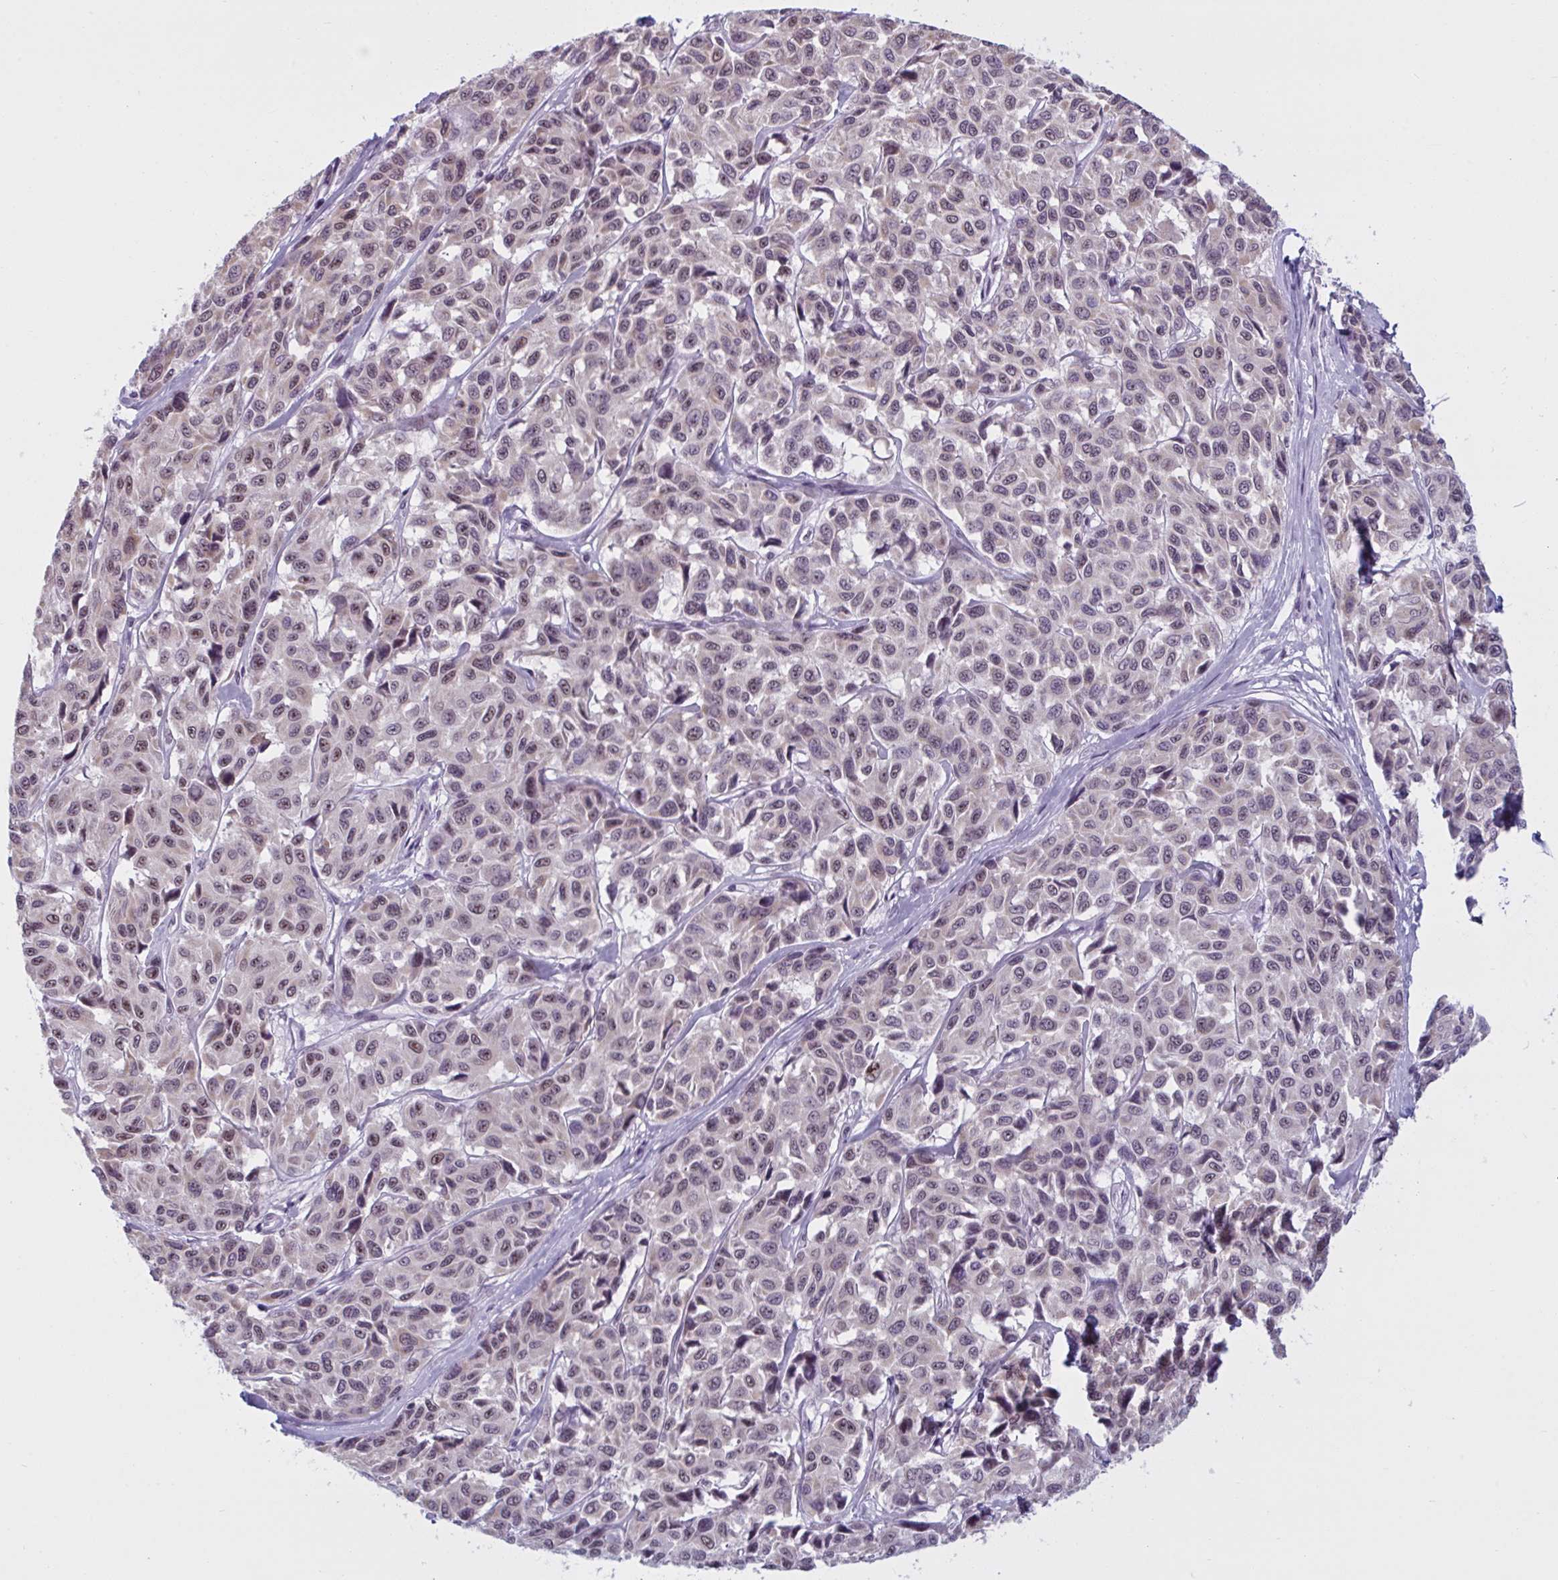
{"staining": {"intensity": "weak", "quantity": ">75%", "location": "nuclear"}, "tissue": "melanoma", "cell_type": "Tumor cells", "image_type": "cancer", "snomed": [{"axis": "morphology", "description": "Malignant melanoma, NOS"}, {"axis": "topography", "description": "Skin"}], "caption": "Melanoma tissue shows weak nuclear expression in about >75% of tumor cells", "gene": "TGM6", "patient": {"sex": "female", "age": 66}}